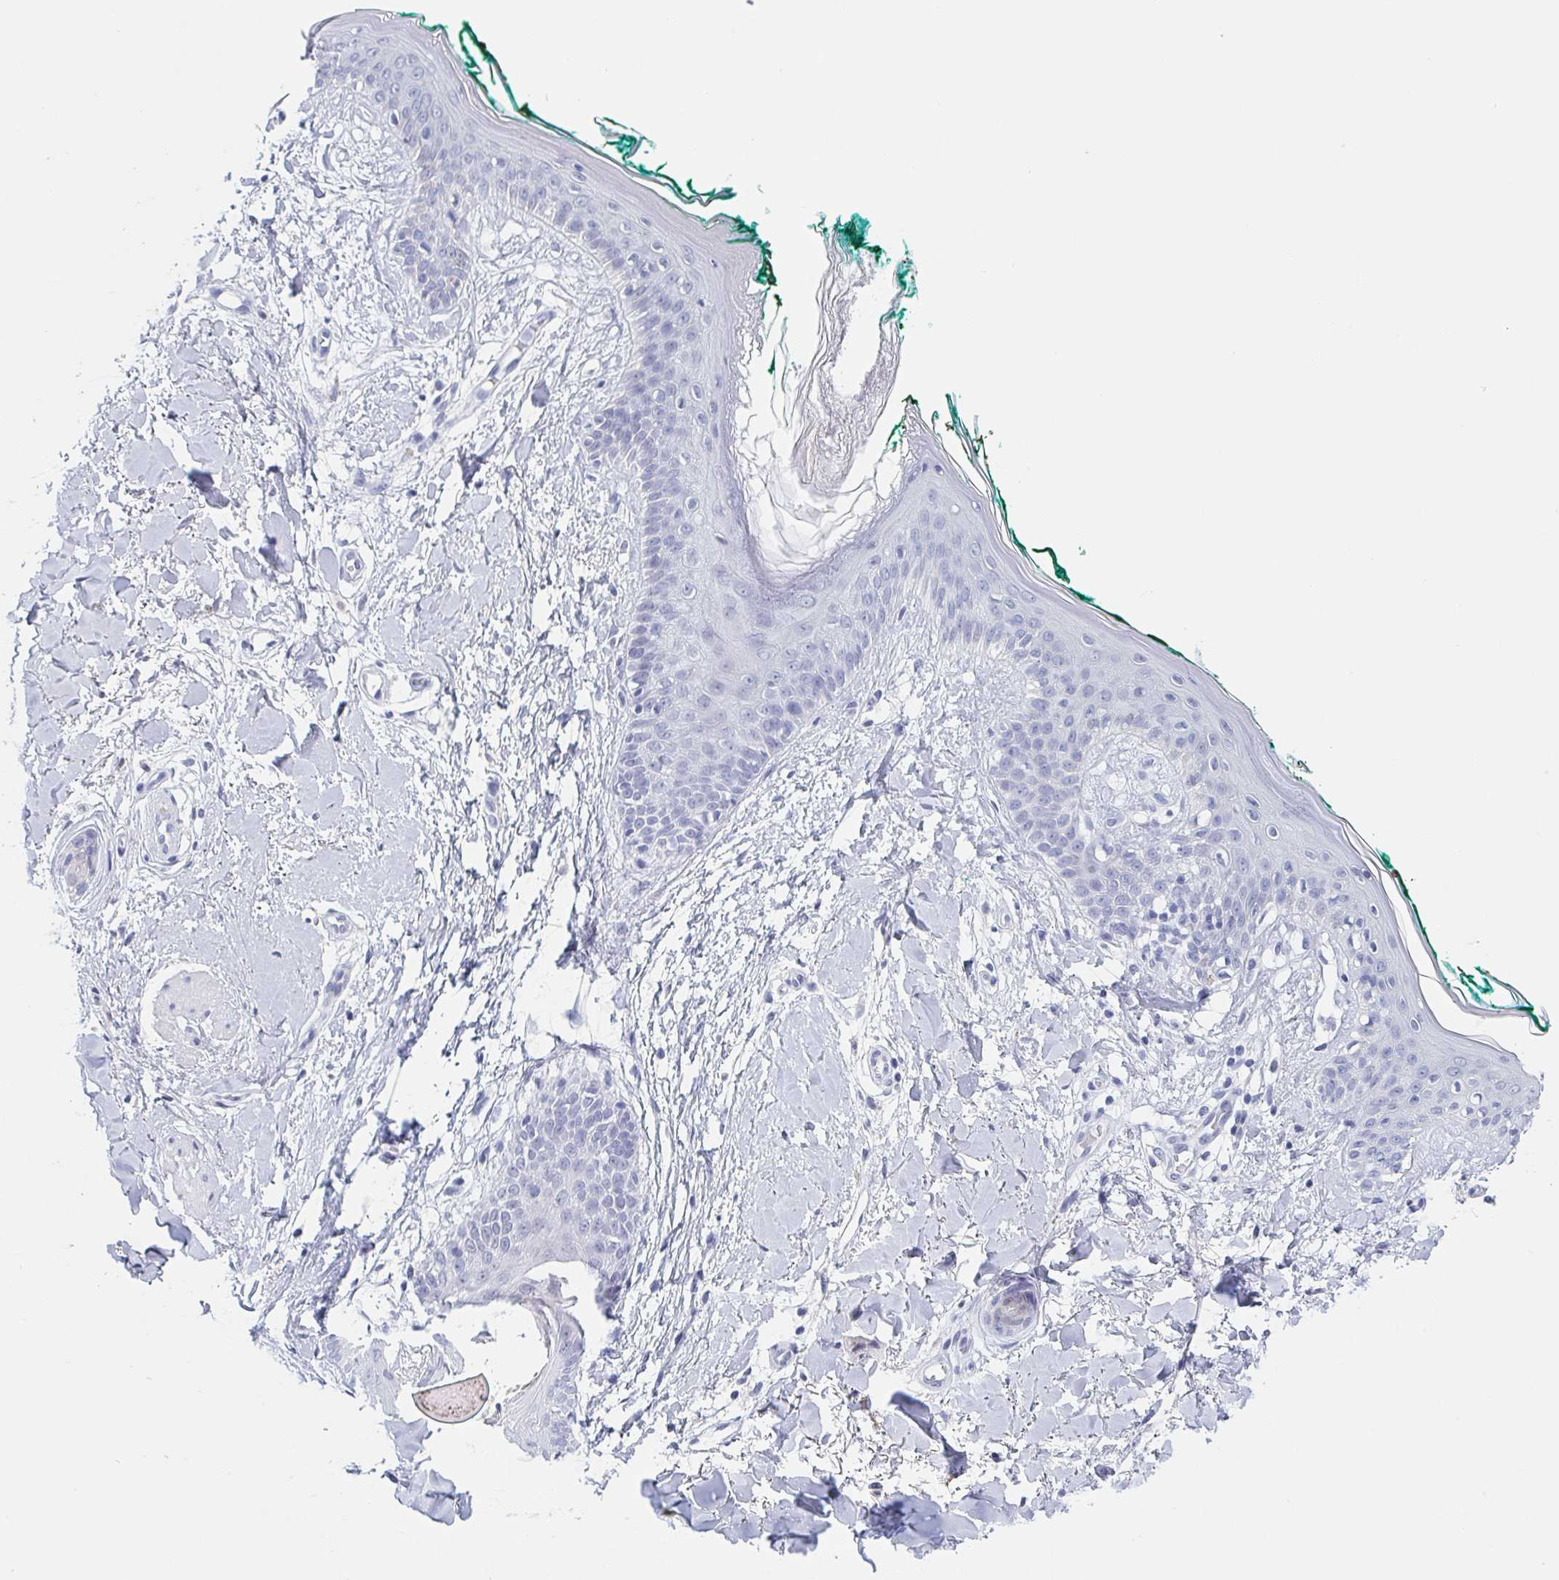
{"staining": {"intensity": "negative", "quantity": "none", "location": "none"}, "tissue": "skin", "cell_type": "Fibroblasts", "image_type": "normal", "snomed": [{"axis": "morphology", "description": "Normal tissue, NOS"}, {"axis": "topography", "description": "Skin"}], "caption": "Fibroblasts show no significant protein staining in unremarkable skin. (DAB IHC, high magnification).", "gene": "REG4", "patient": {"sex": "female", "age": 34}}